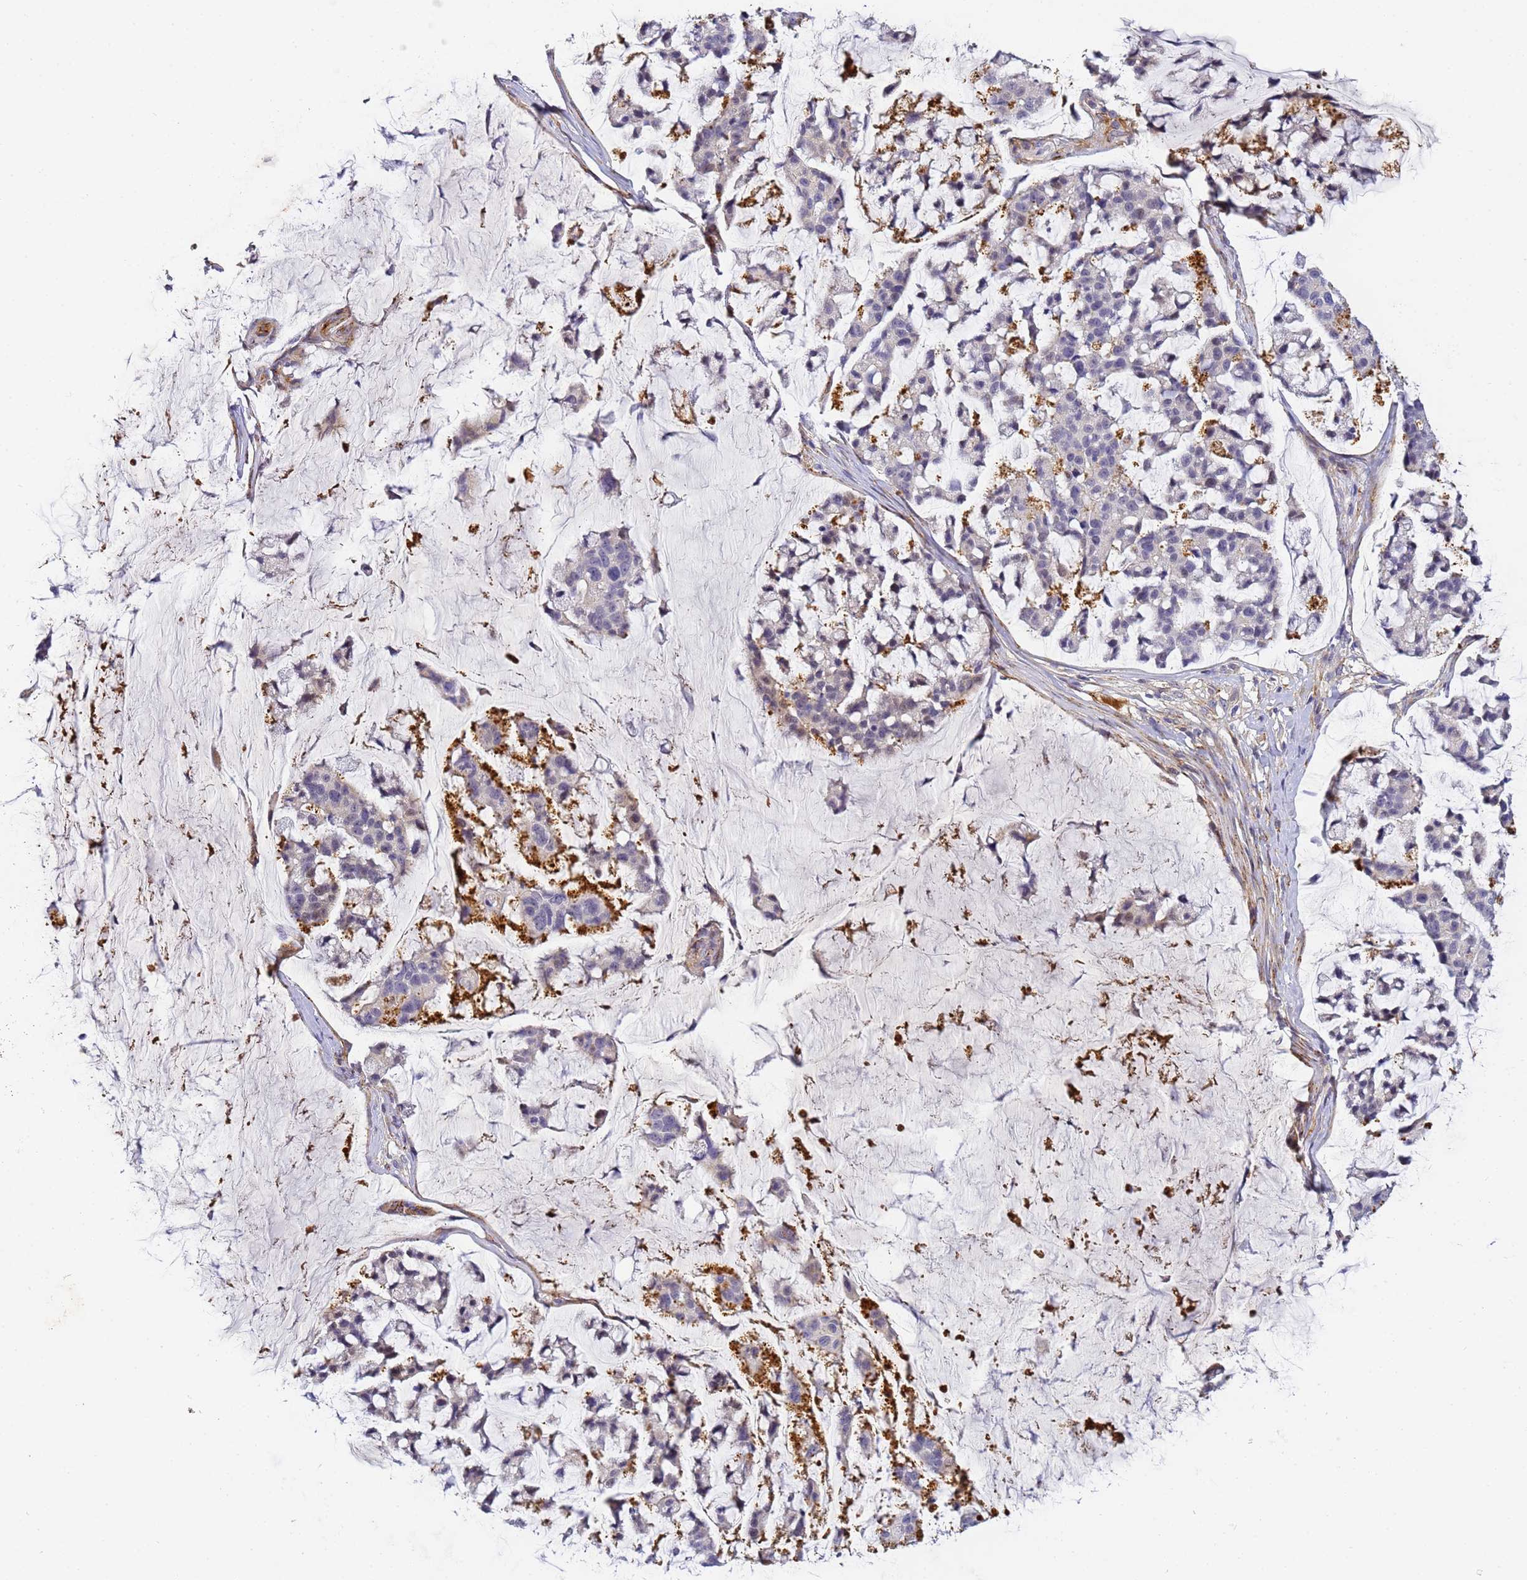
{"staining": {"intensity": "negative", "quantity": "none", "location": "none"}, "tissue": "stomach cancer", "cell_type": "Tumor cells", "image_type": "cancer", "snomed": [{"axis": "morphology", "description": "Adenocarcinoma, NOS"}, {"axis": "topography", "description": "Stomach, lower"}], "caption": "Immunohistochemistry micrograph of human stomach cancer stained for a protein (brown), which reveals no staining in tumor cells.", "gene": "CFH", "patient": {"sex": "male", "age": 67}}